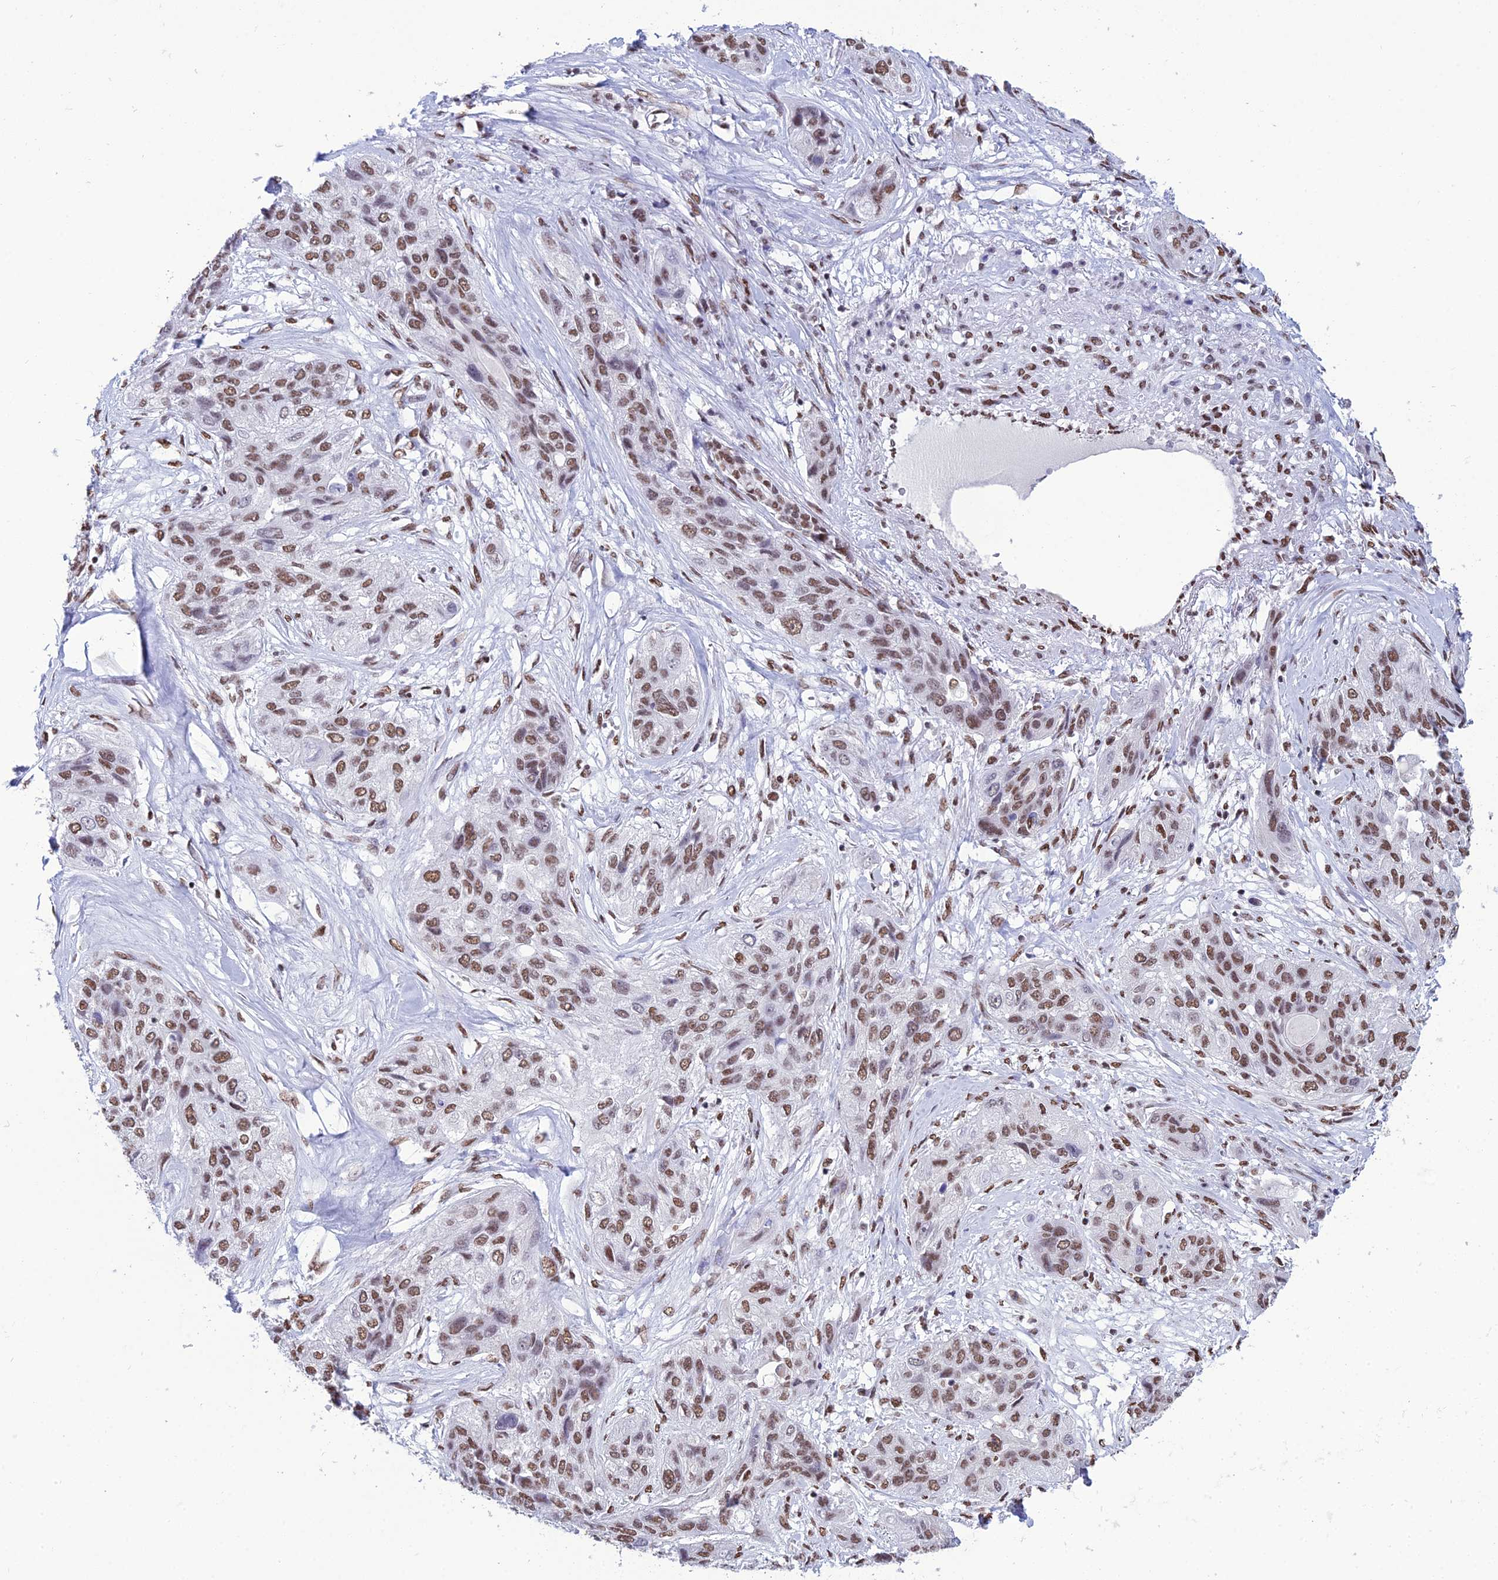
{"staining": {"intensity": "moderate", "quantity": ">75%", "location": "nuclear"}, "tissue": "lung cancer", "cell_type": "Tumor cells", "image_type": "cancer", "snomed": [{"axis": "morphology", "description": "Squamous cell carcinoma, NOS"}, {"axis": "topography", "description": "Lung"}], "caption": "There is medium levels of moderate nuclear expression in tumor cells of lung cancer (squamous cell carcinoma), as demonstrated by immunohistochemical staining (brown color).", "gene": "PRAMEF12", "patient": {"sex": "female", "age": 70}}